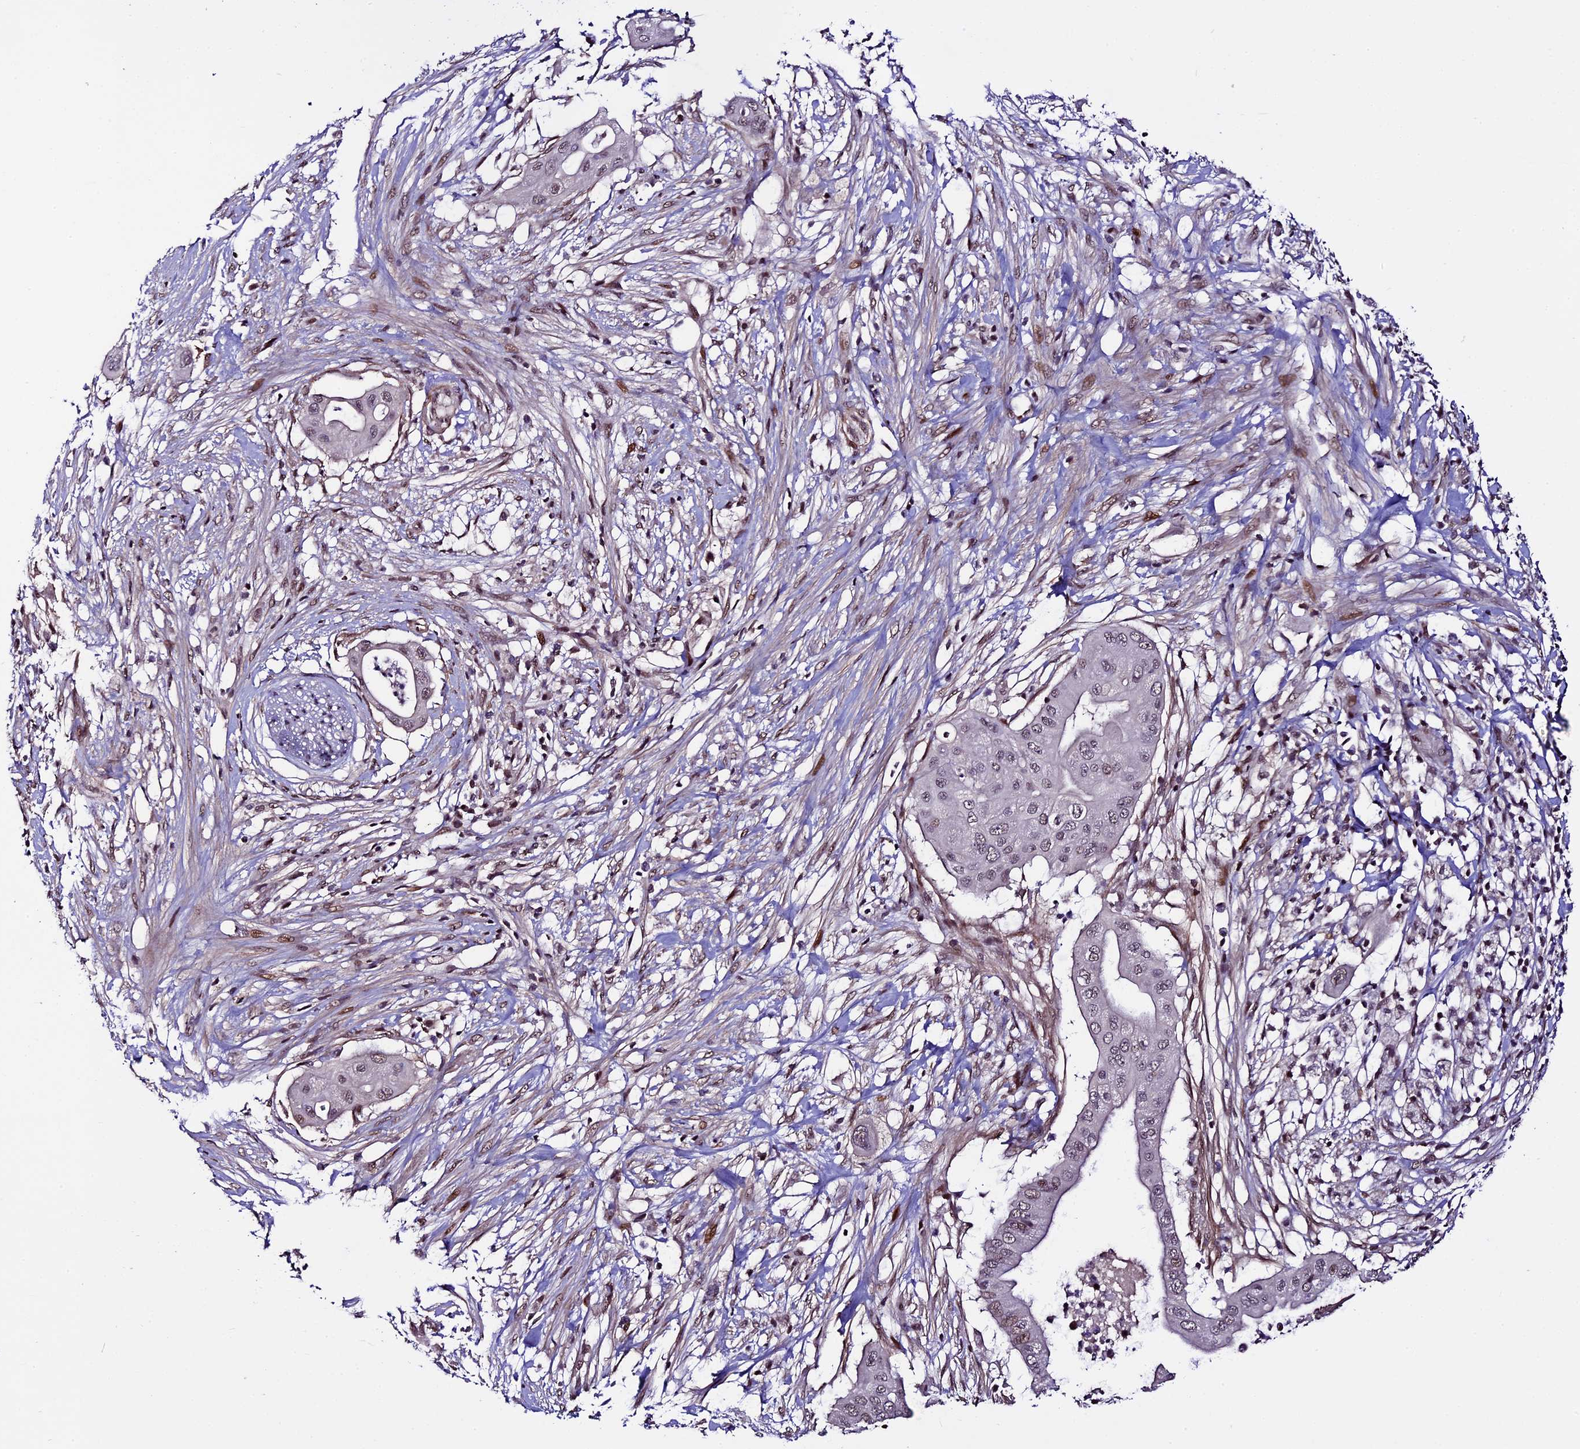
{"staining": {"intensity": "weak", "quantity": "25%-75%", "location": "nuclear"}, "tissue": "pancreatic cancer", "cell_type": "Tumor cells", "image_type": "cancer", "snomed": [{"axis": "morphology", "description": "Adenocarcinoma, NOS"}, {"axis": "topography", "description": "Pancreas"}], "caption": "Tumor cells show low levels of weak nuclear positivity in approximately 25%-75% of cells in human pancreatic cancer.", "gene": "TCP11L2", "patient": {"sex": "male", "age": 68}}